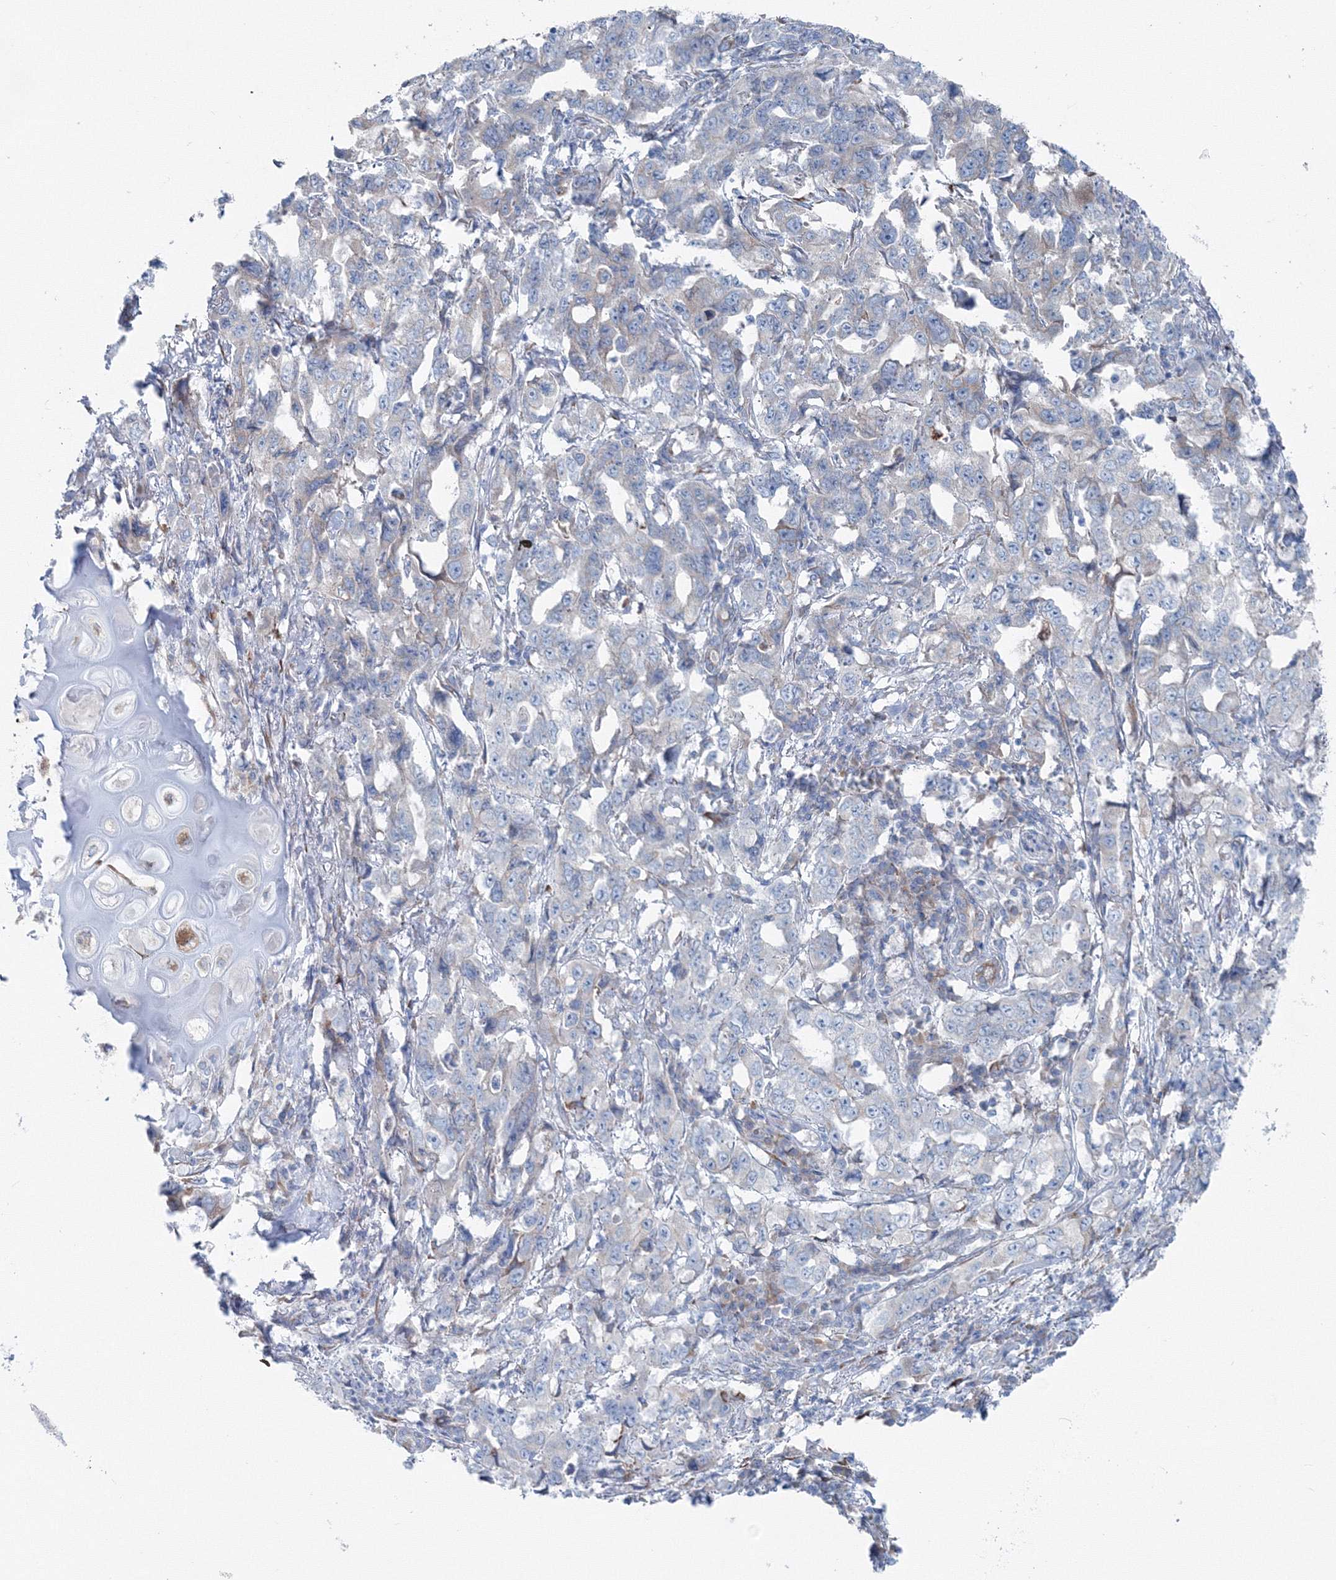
{"staining": {"intensity": "negative", "quantity": "none", "location": "none"}, "tissue": "lung cancer", "cell_type": "Tumor cells", "image_type": "cancer", "snomed": [{"axis": "morphology", "description": "Adenocarcinoma, NOS"}, {"axis": "topography", "description": "Lung"}], "caption": "Immunohistochemistry (IHC) photomicrograph of lung adenocarcinoma stained for a protein (brown), which shows no expression in tumor cells.", "gene": "RCN1", "patient": {"sex": "female", "age": 51}}